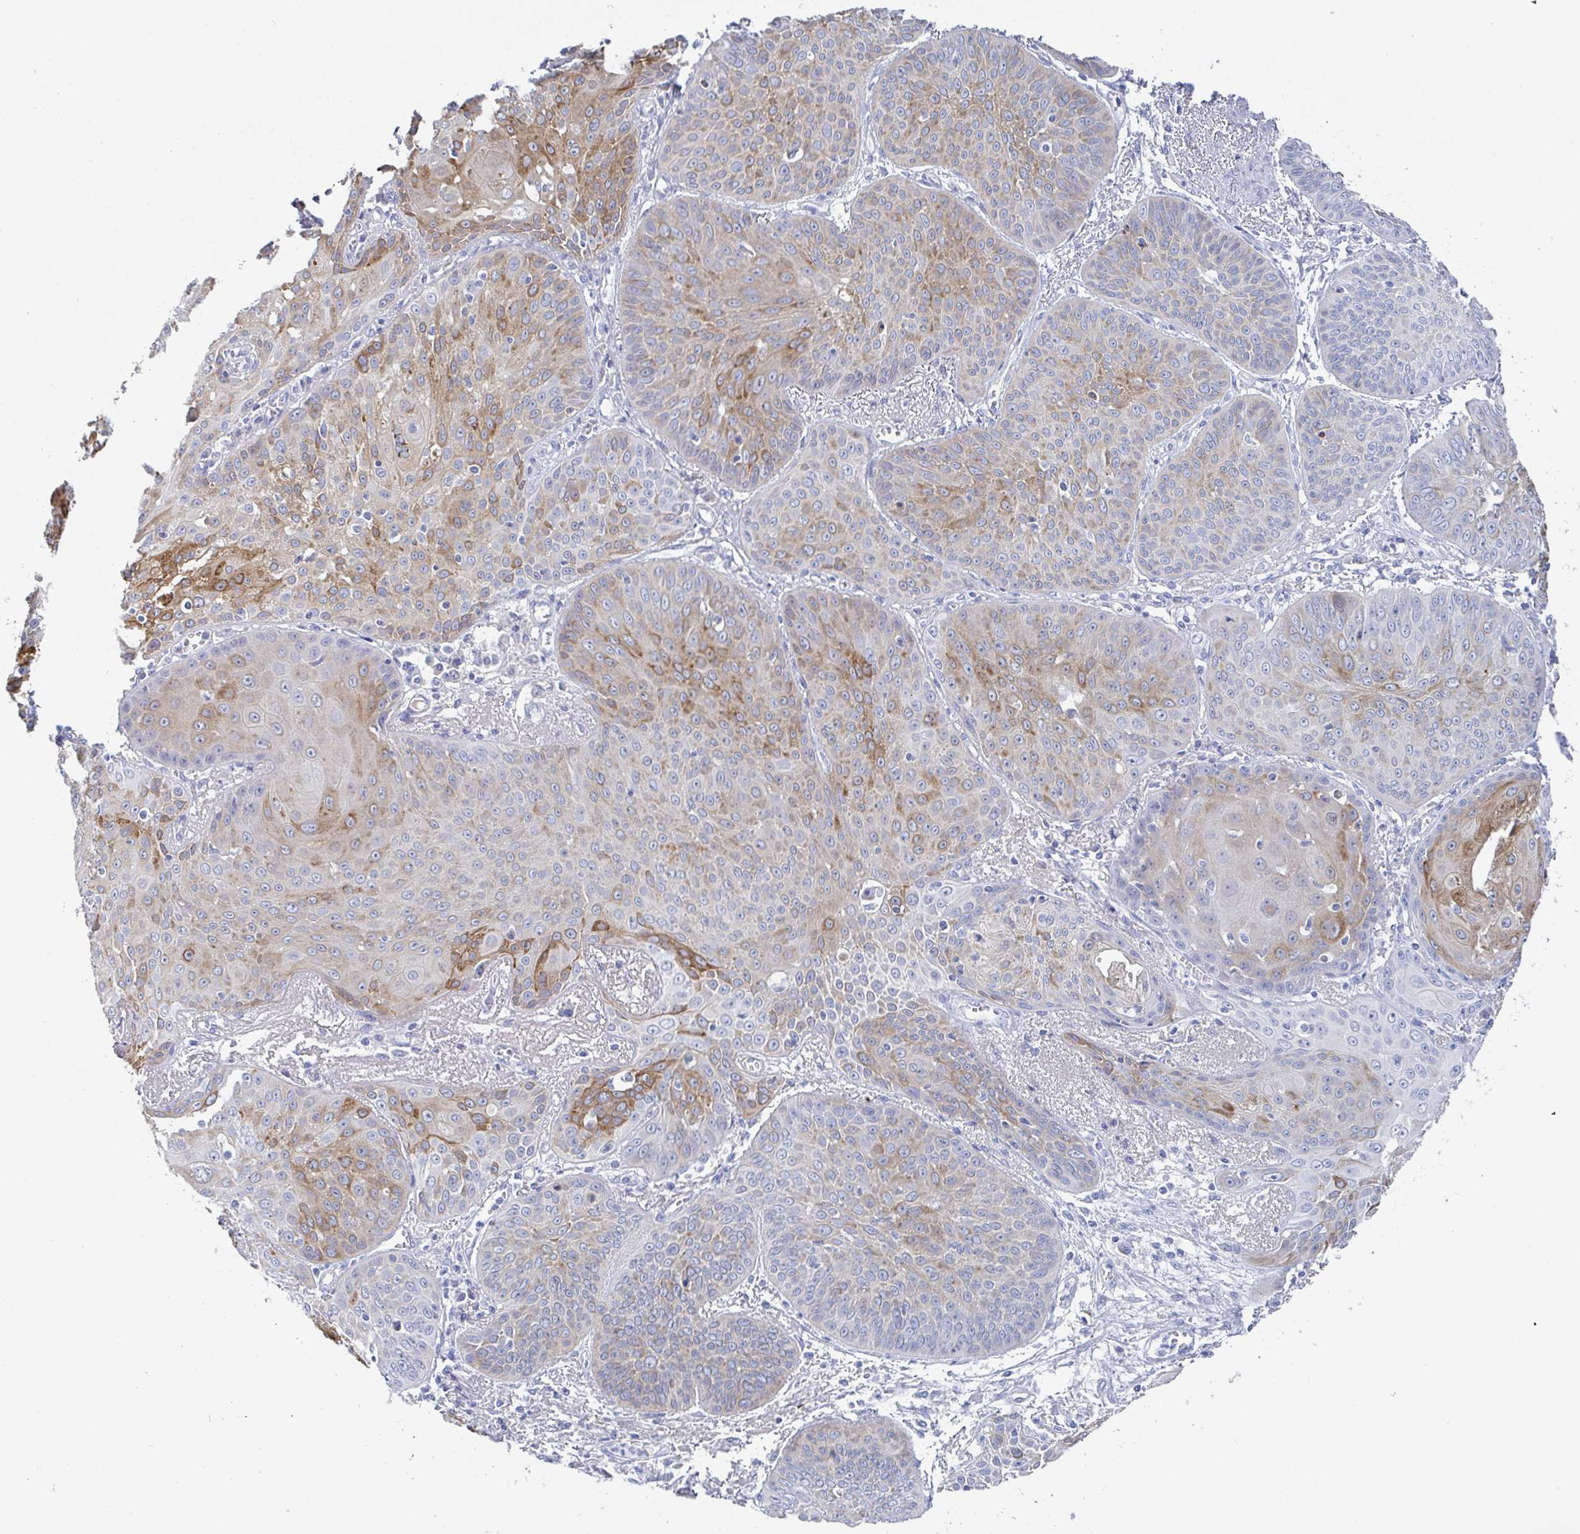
{"staining": {"intensity": "moderate", "quantity": "25%-75%", "location": "cytoplasmic/membranous"}, "tissue": "lung cancer", "cell_type": "Tumor cells", "image_type": "cancer", "snomed": [{"axis": "morphology", "description": "Squamous cell carcinoma, NOS"}, {"axis": "topography", "description": "Lung"}], "caption": "Protein staining of lung cancer tissue demonstrates moderate cytoplasmic/membranous expression in about 25%-75% of tumor cells.", "gene": "ZNF430", "patient": {"sex": "male", "age": 74}}